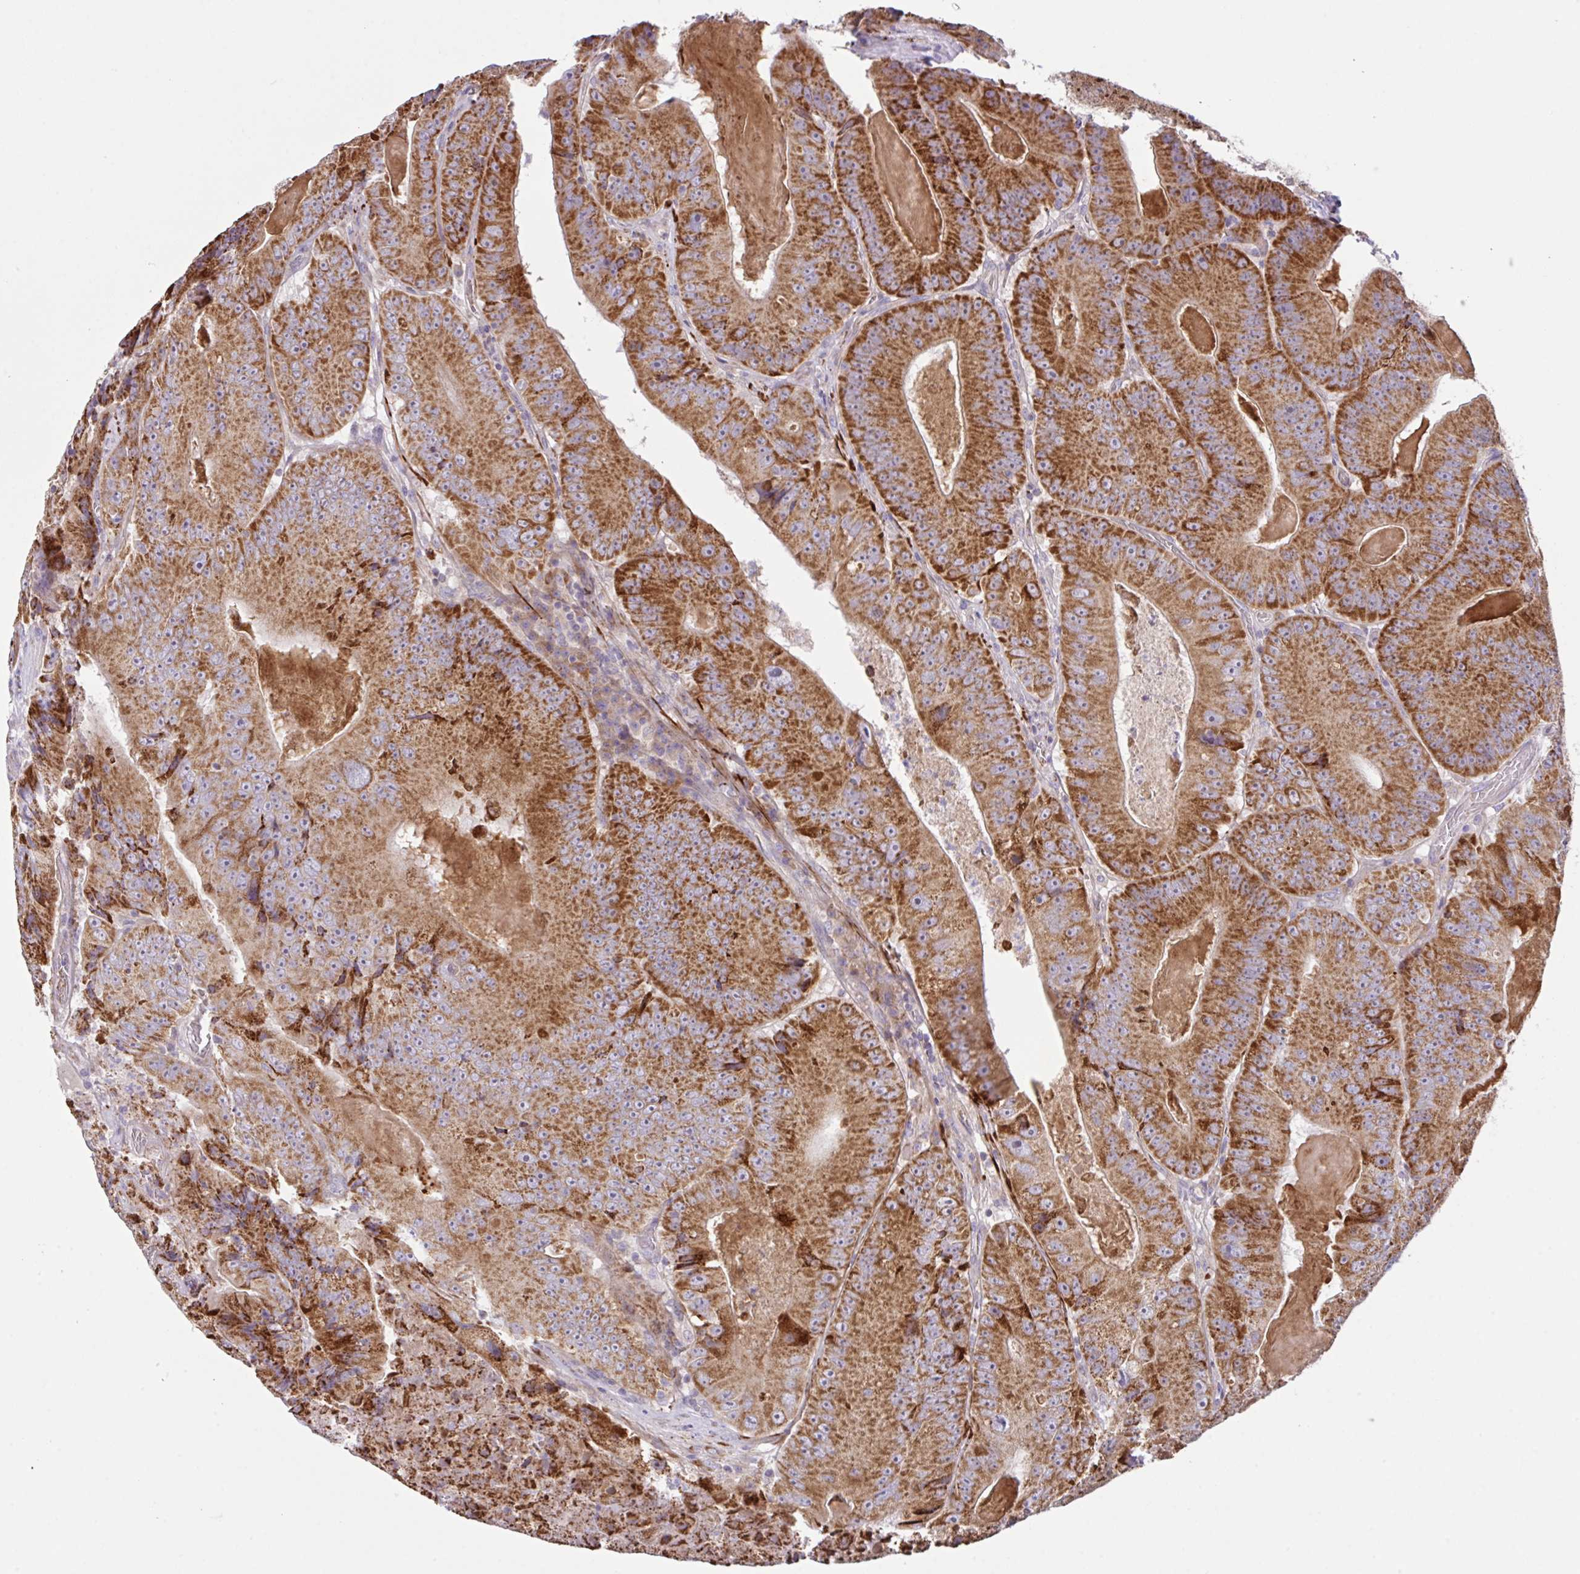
{"staining": {"intensity": "strong", "quantity": ">75%", "location": "cytoplasmic/membranous"}, "tissue": "colorectal cancer", "cell_type": "Tumor cells", "image_type": "cancer", "snomed": [{"axis": "morphology", "description": "Adenocarcinoma, NOS"}, {"axis": "topography", "description": "Colon"}], "caption": "A high-resolution image shows immunohistochemistry staining of colorectal cancer, which shows strong cytoplasmic/membranous expression in approximately >75% of tumor cells.", "gene": "CHDH", "patient": {"sex": "female", "age": 86}}